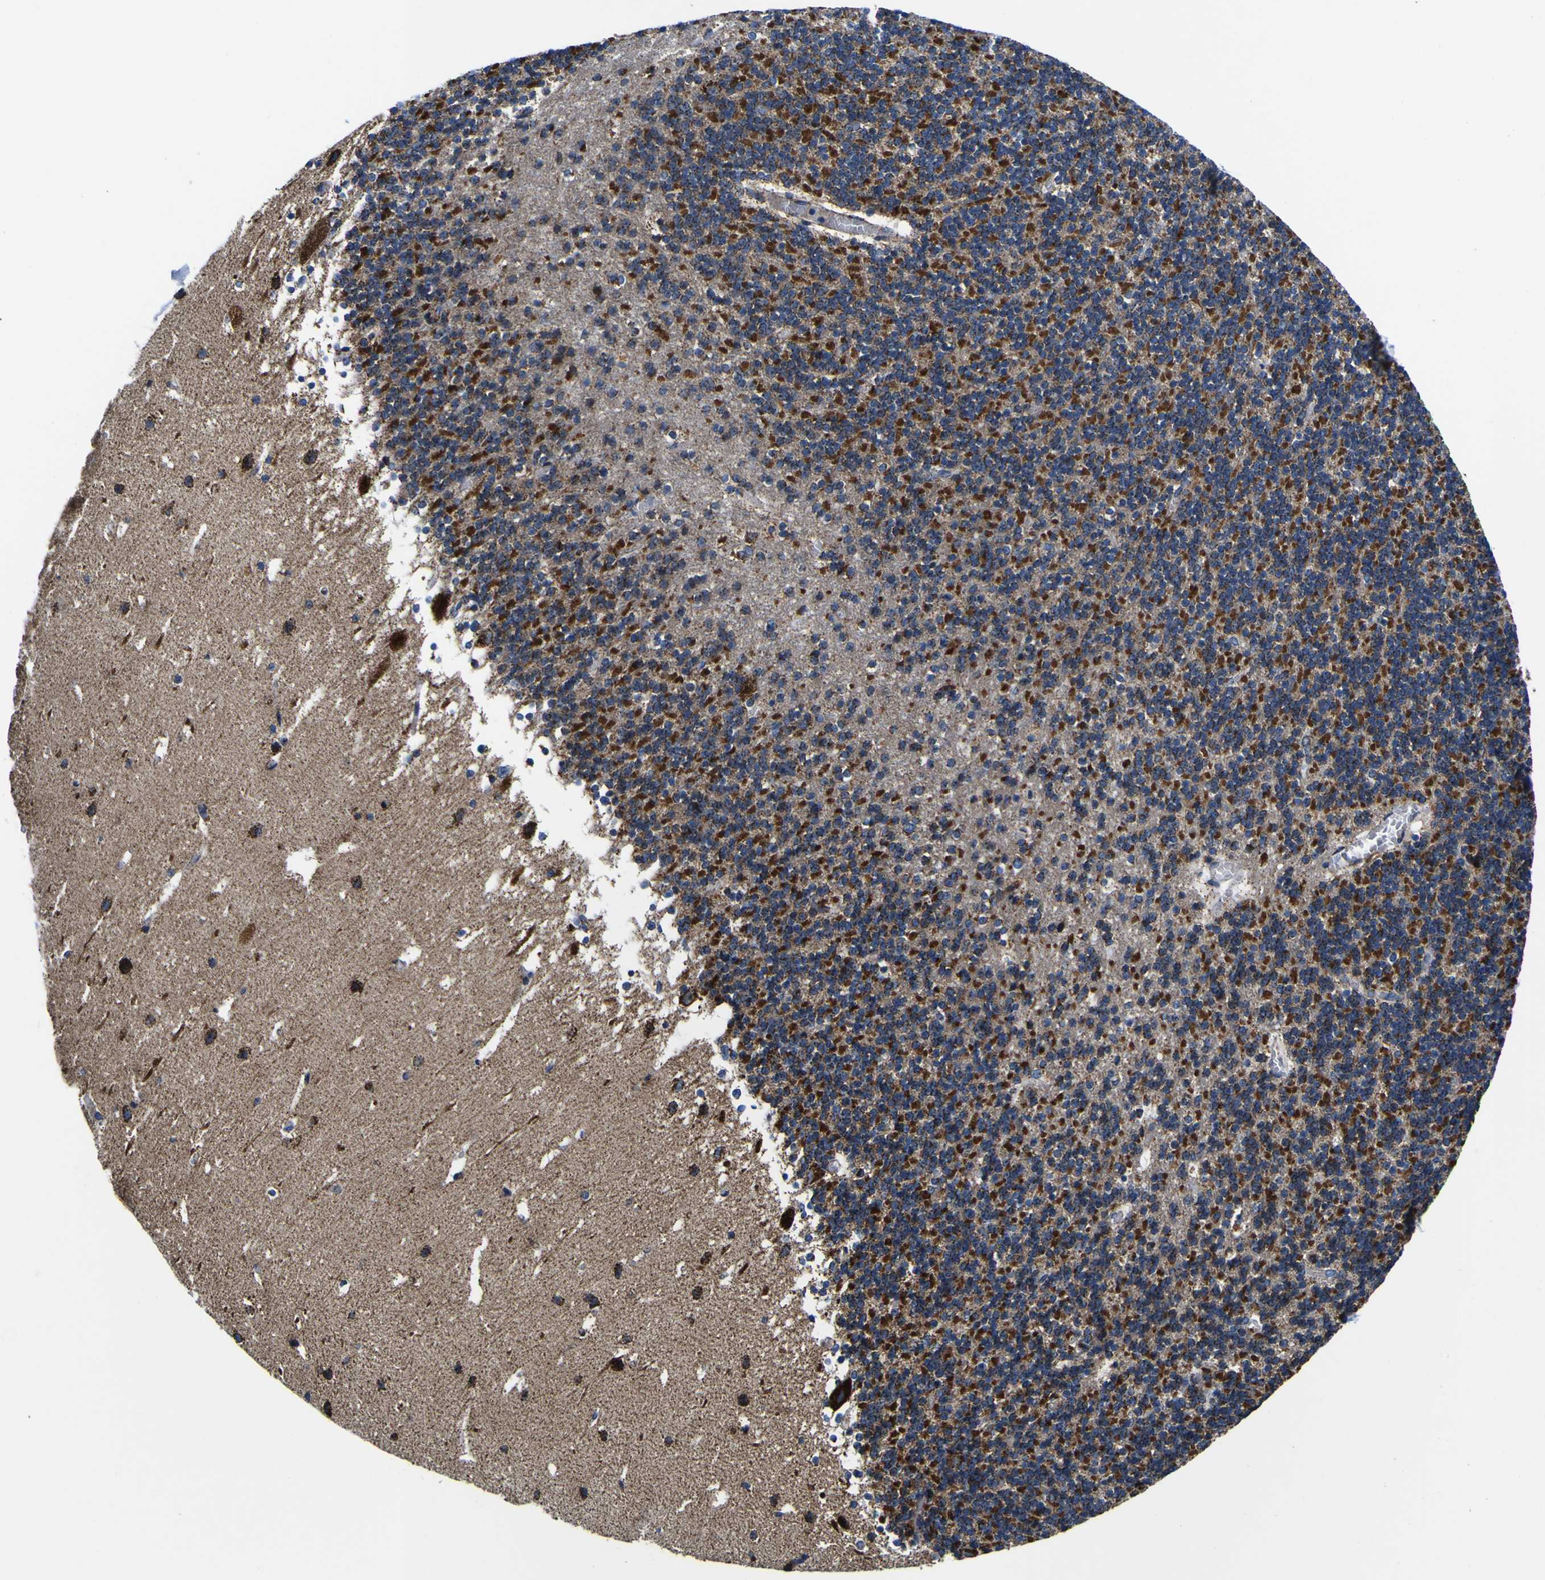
{"staining": {"intensity": "strong", "quantity": "25%-75%", "location": "cytoplasmic/membranous"}, "tissue": "cerebellum", "cell_type": "Cells in granular layer", "image_type": "normal", "snomed": [{"axis": "morphology", "description": "Normal tissue, NOS"}, {"axis": "topography", "description": "Cerebellum"}], "caption": "Immunohistochemistry (DAB) staining of unremarkable human cerebellum demonstrates strong cytoplasmic/membranous protein staining in approximately 25%-75% of cells in granular layer.", "gene": "PTRH2", "patient": {"sex": "male", "age": 45}}